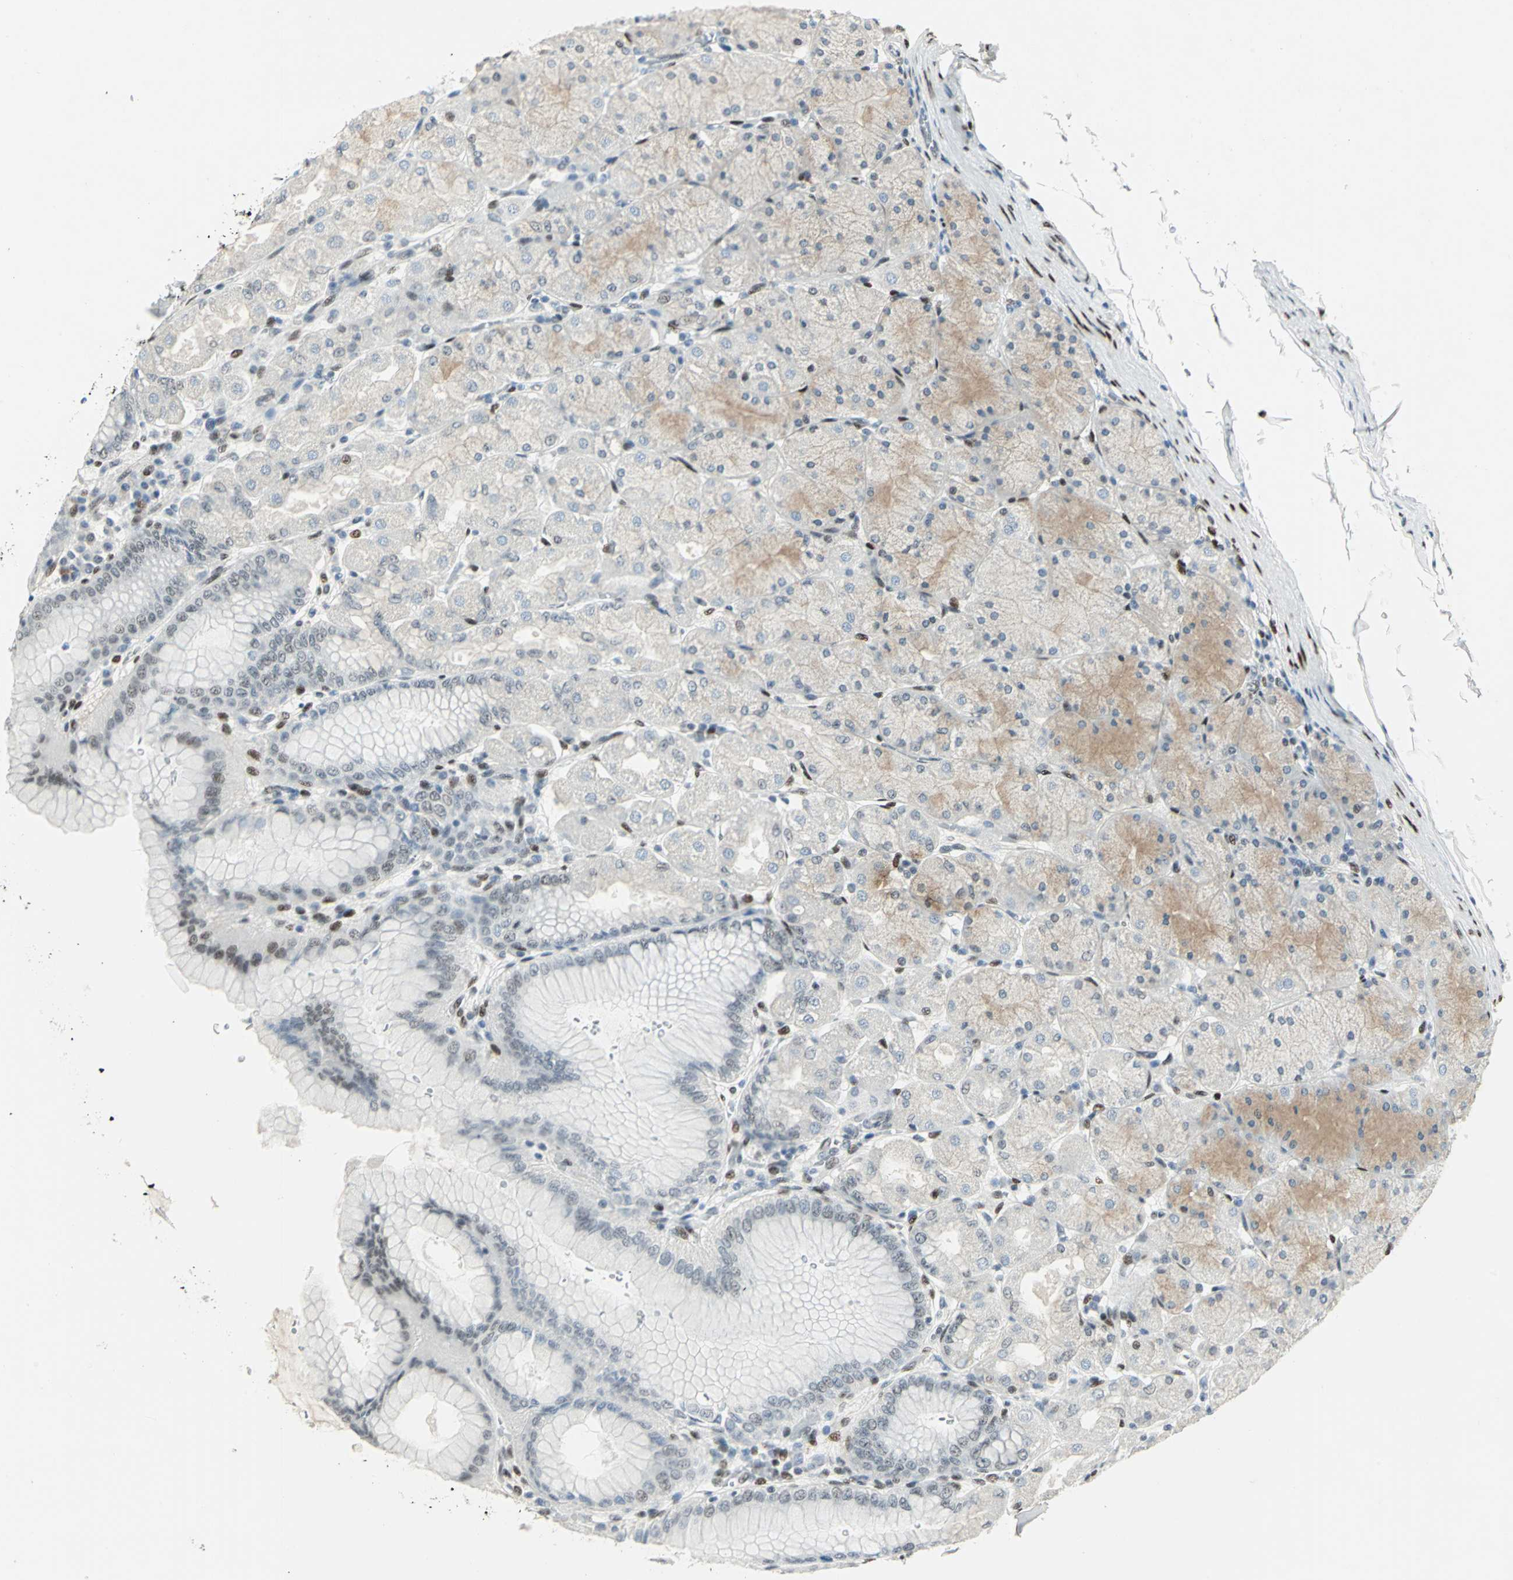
{"staining": {"intensity": "moderate", "quantity": "25%-75%", "location": "cytoplasmic/membranous,nuclear"}, "tissue": "stomach", "cell_type": "Glandular cells", "image_type": "normal", "snomed": [{"axis": "morphology", "description": "Normal tissue, NOS"}, {"axis": "topography", "description": "Stomach, upper"}], "caption": "Immunohistochemical staining of unremarkable stomach displays moderate cytoplasmic/membranous,nuclear protein positivity in about 25%-75% of glandular cells. (Brightfield microscopy of DAB IHC at high magnification).", "gene": "MEIS2", "patient": {"sex": "female", "age": 56}}